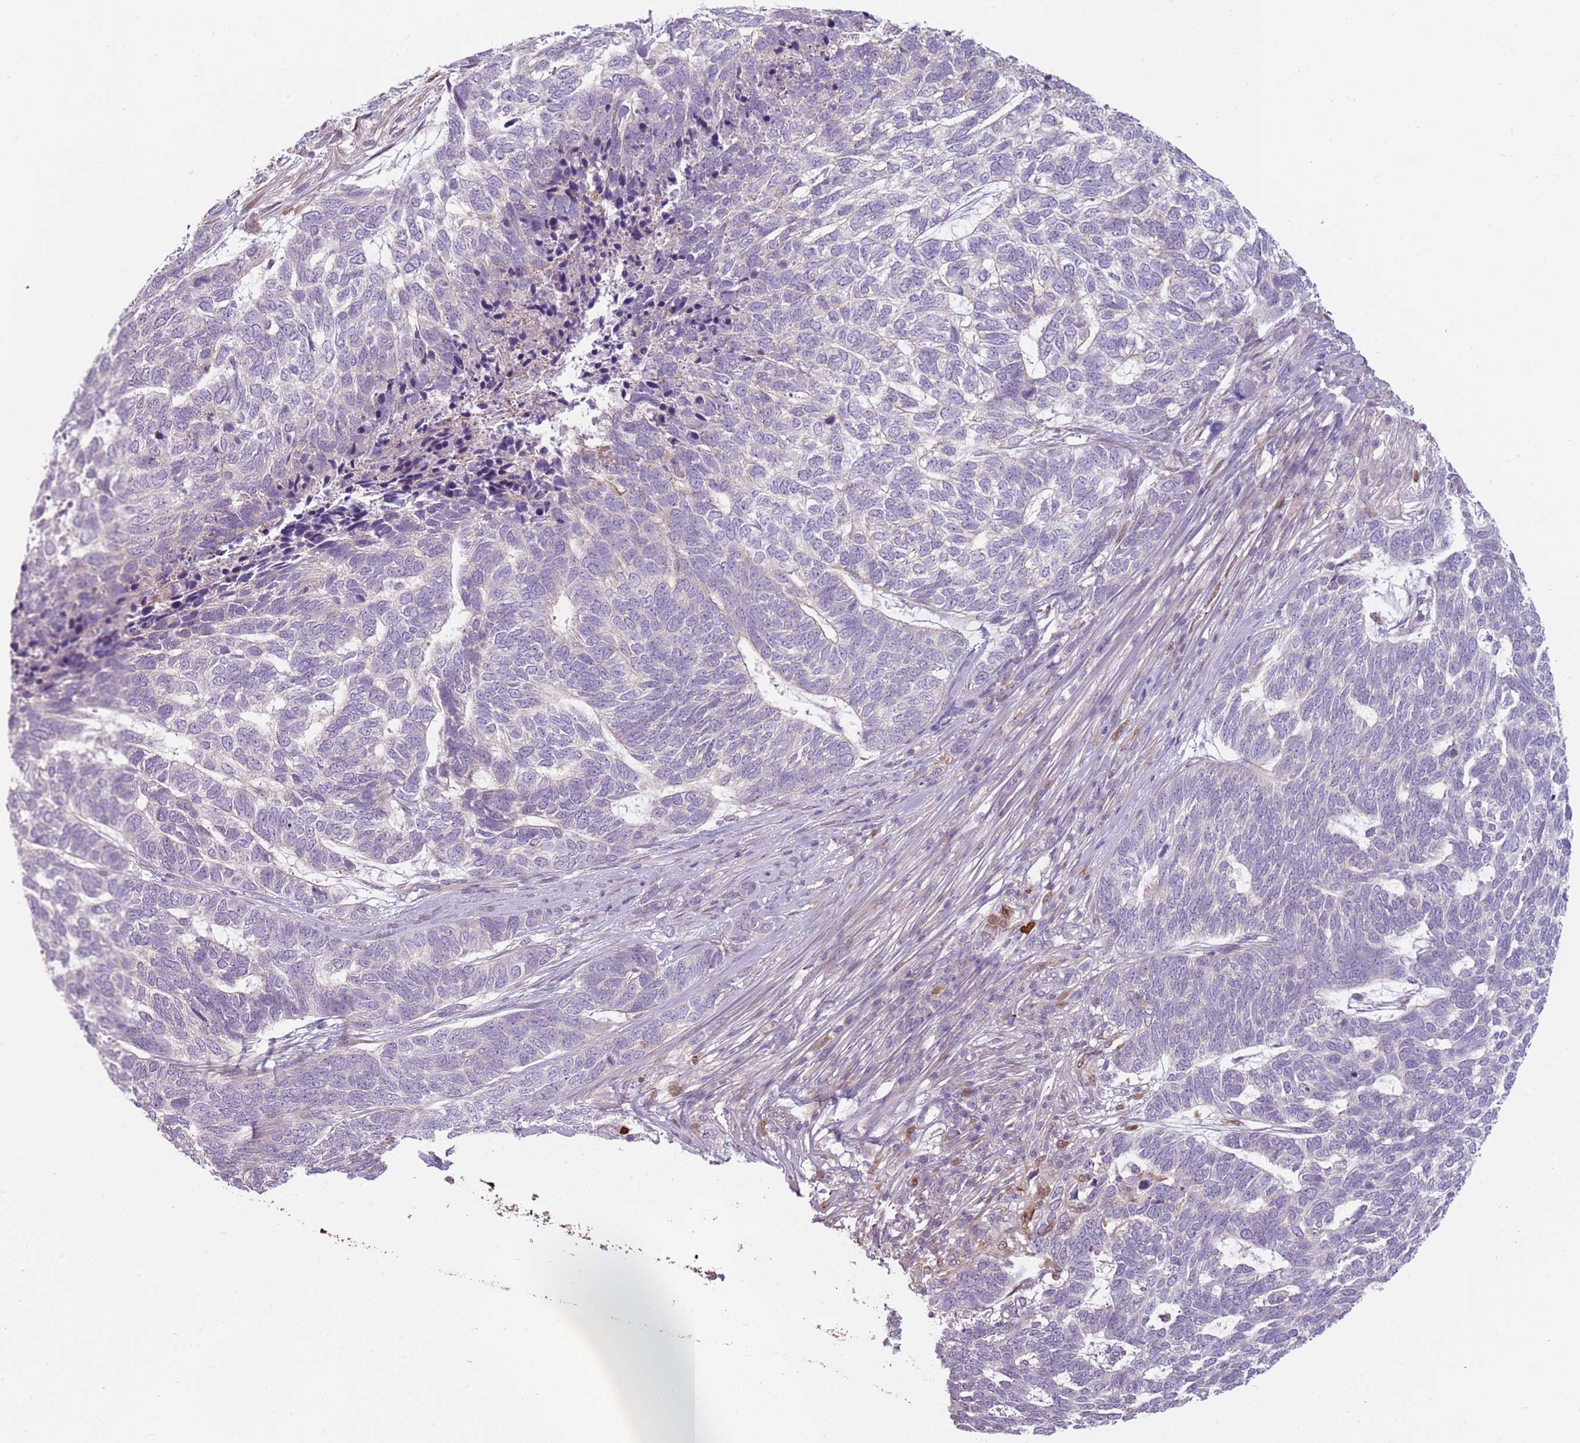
{"staining": {"intensity": "negative", "quantity": "none", "location": "none"}, "tissue": "skin cancer", "cell_type": "Tumor cells", "image_type": "cancer", "snomed": [{"axis": "morphology", "description": "Basal cell carcinoma"}, {"axis": "topography", "description": "Skin"}], "caption": "High magnification brightfield microscopy of basal cell carcinoma (skin) stained with DAB (3,3'-diaminobenzidine) (brown) and counterstained with hematoxylin (blue): tumor cells show no significant staining.", "gene": "SPAG4", "patient": {"sex": "female", "age": 65}}